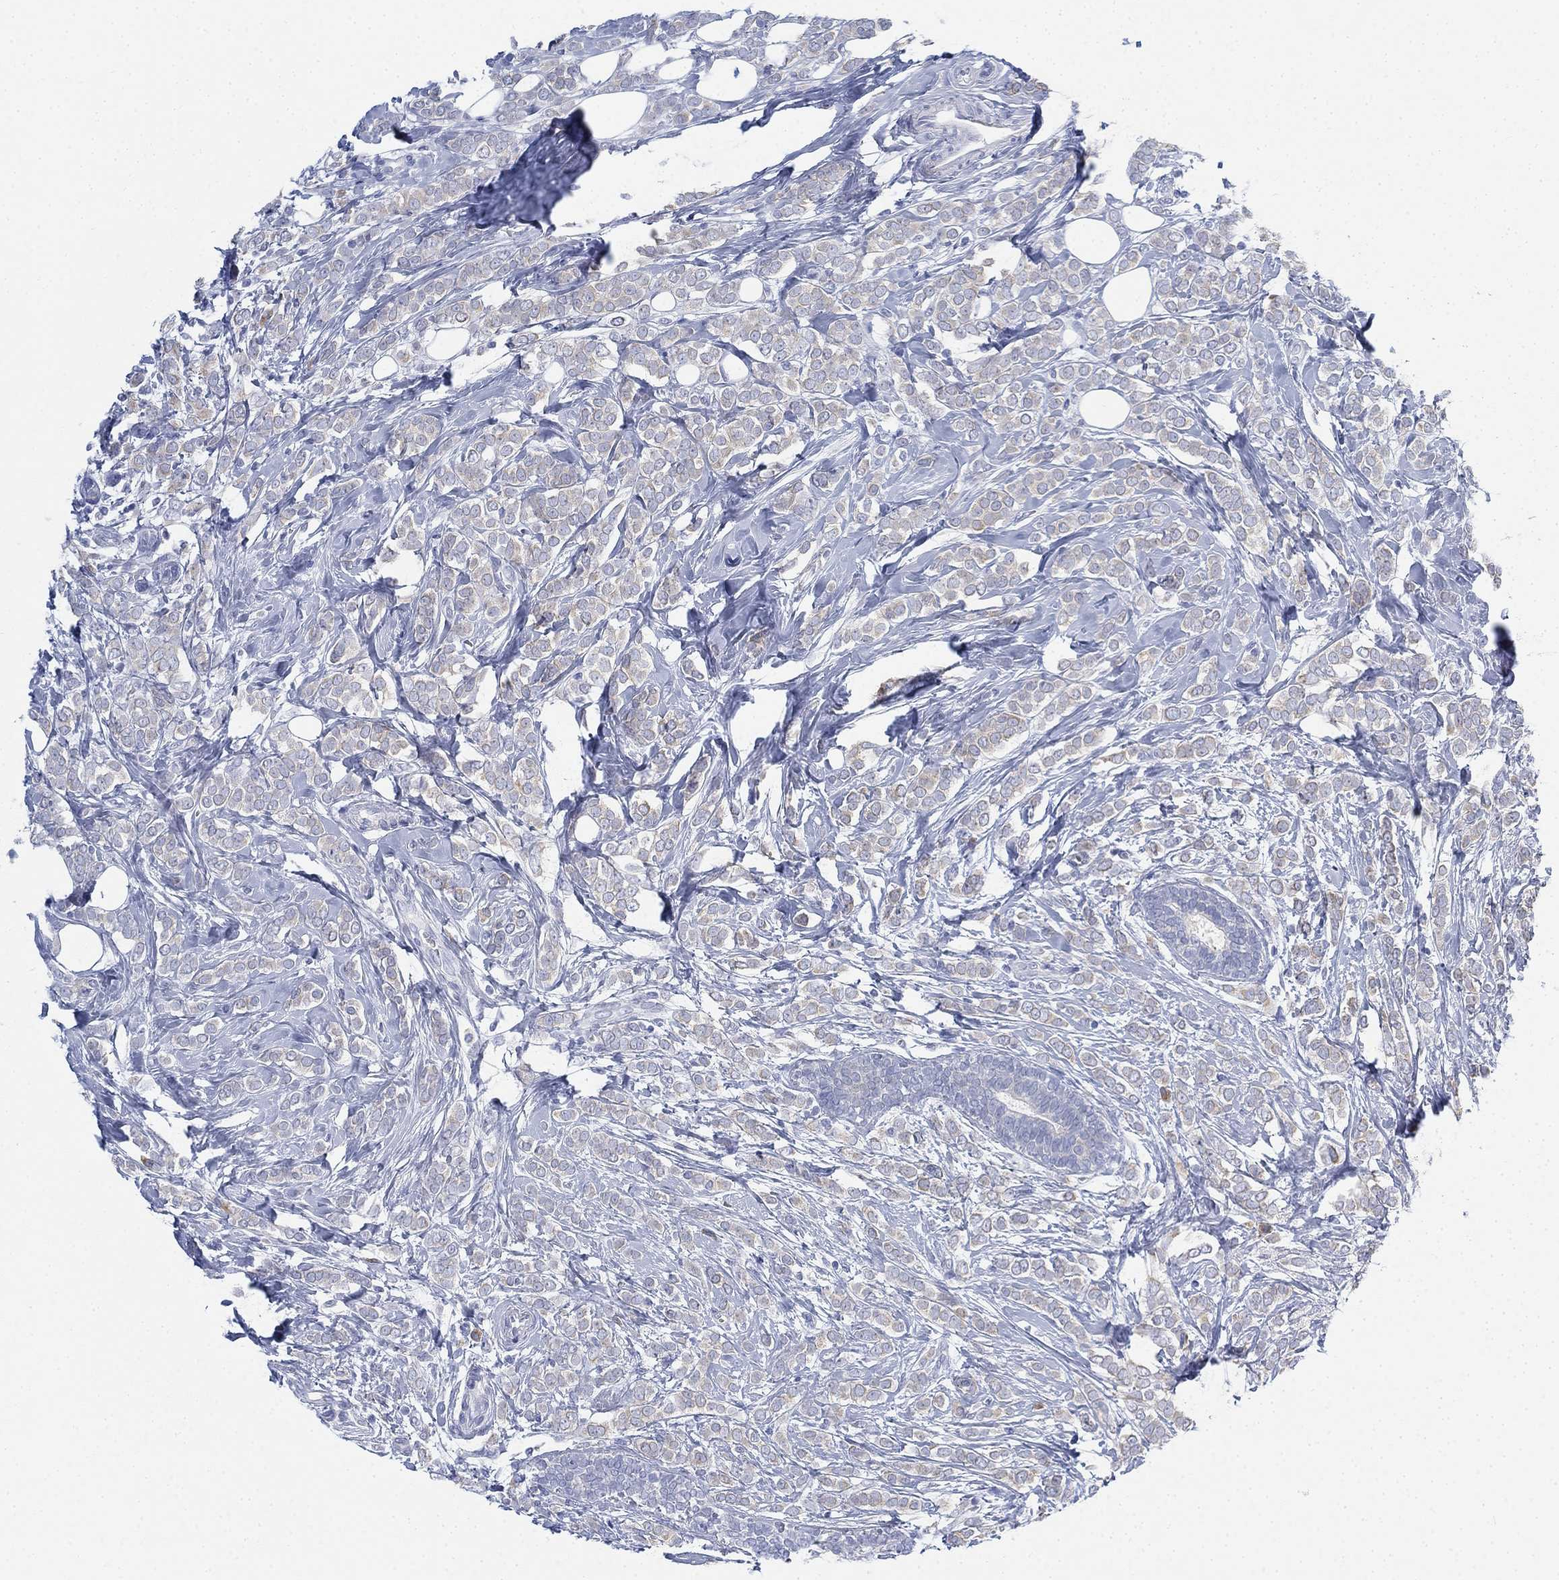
{"staining": {"intensity": "negative", "quantity": "none", "location": "none"}, "tissue": "breast cancer", "cell_type": "Tumor cells", "image_type": "cancer", "snomed": [{"axis": "morphology", "description": "Lobular carcinoma"}, {"axis": "topography", "description": "Breast"}], "caption": "There is no significant expression in tumor cells of breast cancer.", "gene": "GCNA", "patient": {"sex": "female", "age": 49}}